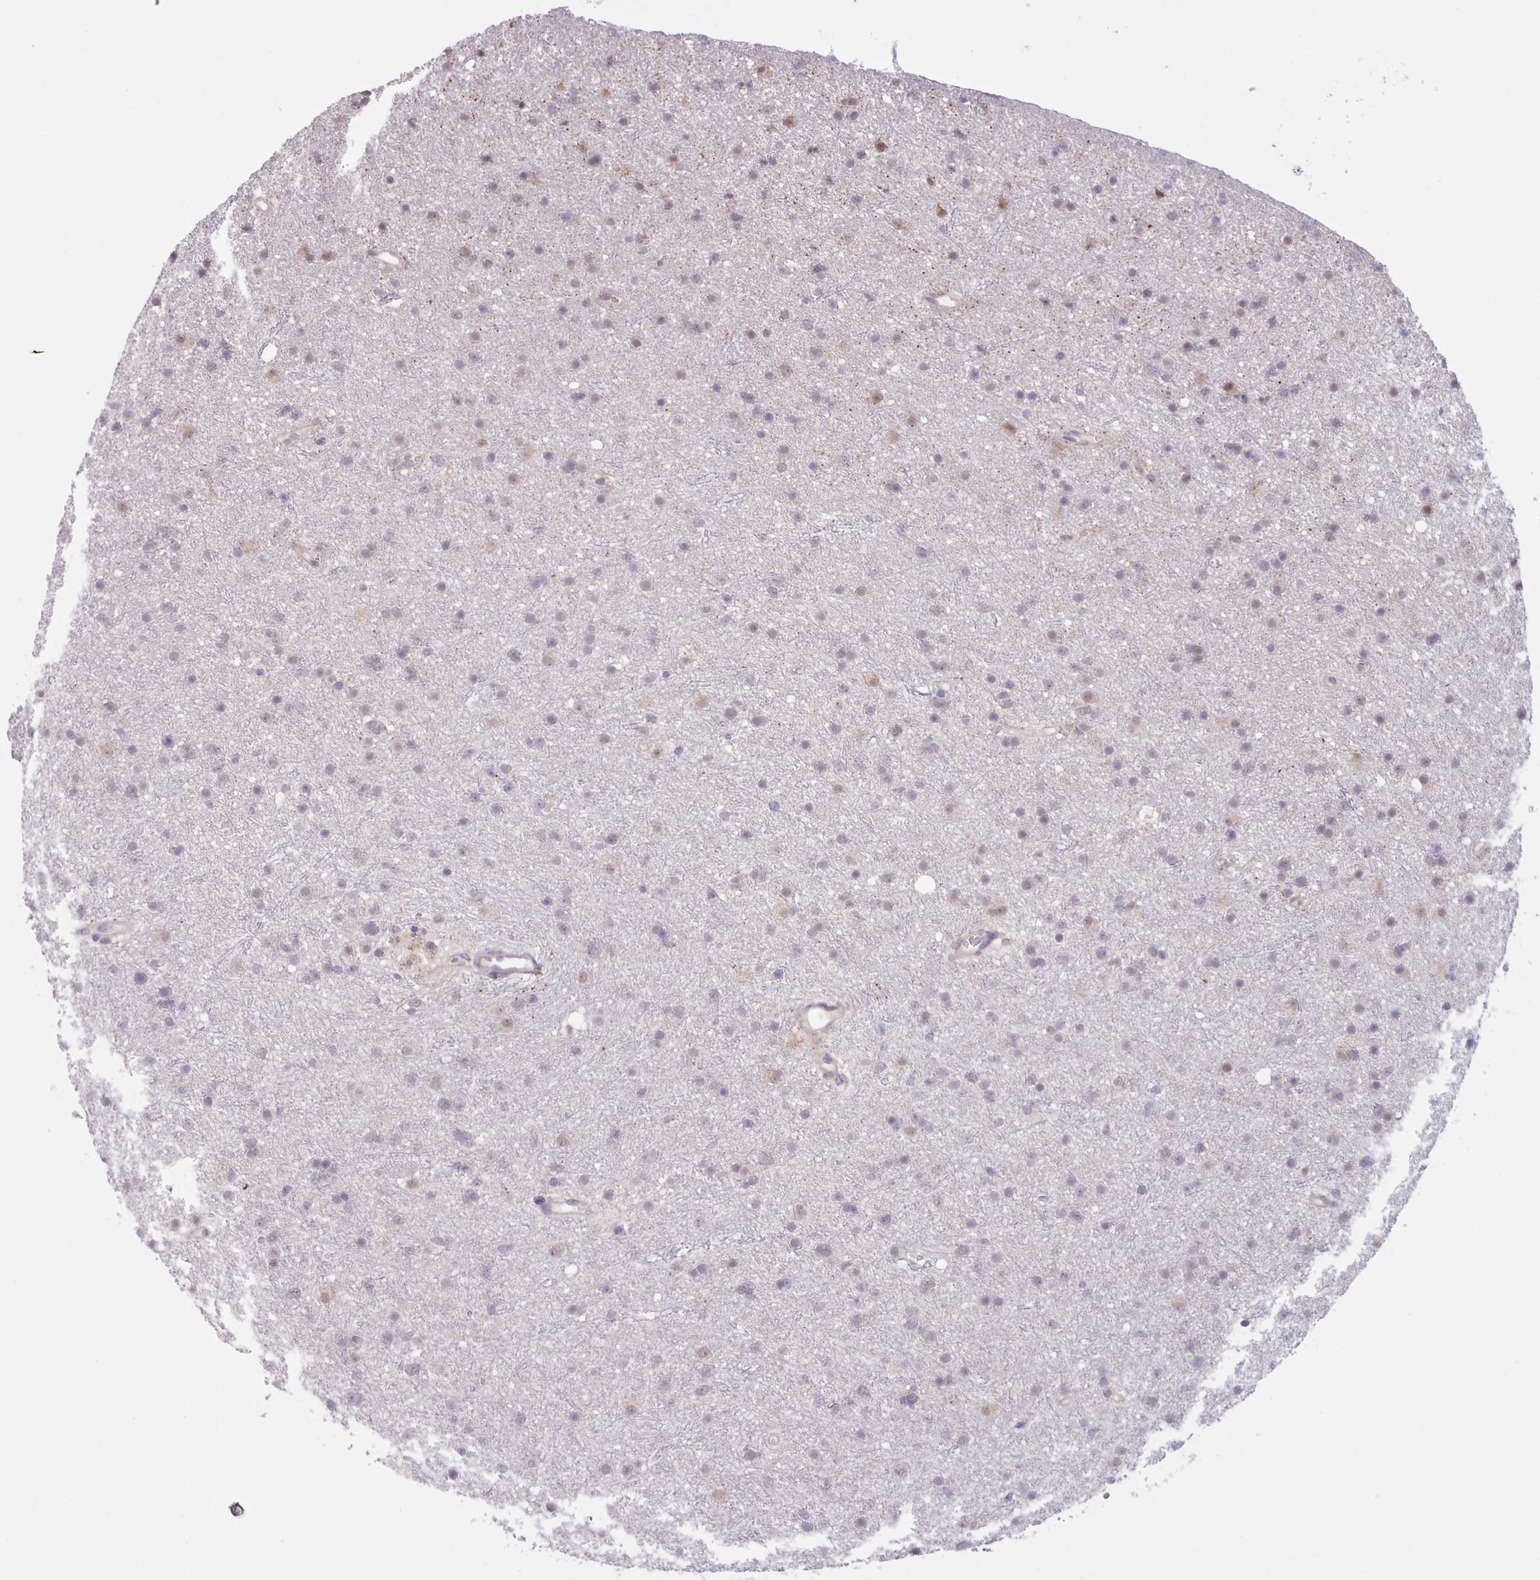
{"staining": {"intensity": "negative", "quantity": "none", "location": "none"}, "tissue": "glioma", "cell_type": "Tumor cells", "image_type": "cancer", "snomed": [{"axis": "morphology", "description": "Glioma, malignant, Low grade"}, {"axis": "topography", "description": "Cerebral cortex"}], "caption": "Immunohistochemistry image of neoplastic tissue: malignant glioma (low-grade) stained with DAB (3,3'-diaminobenzidine) exhibits no significant protein positivity in tumor cells.", "gene": "KBTBD7", "patient": {"sex": "female", "age": 39}}